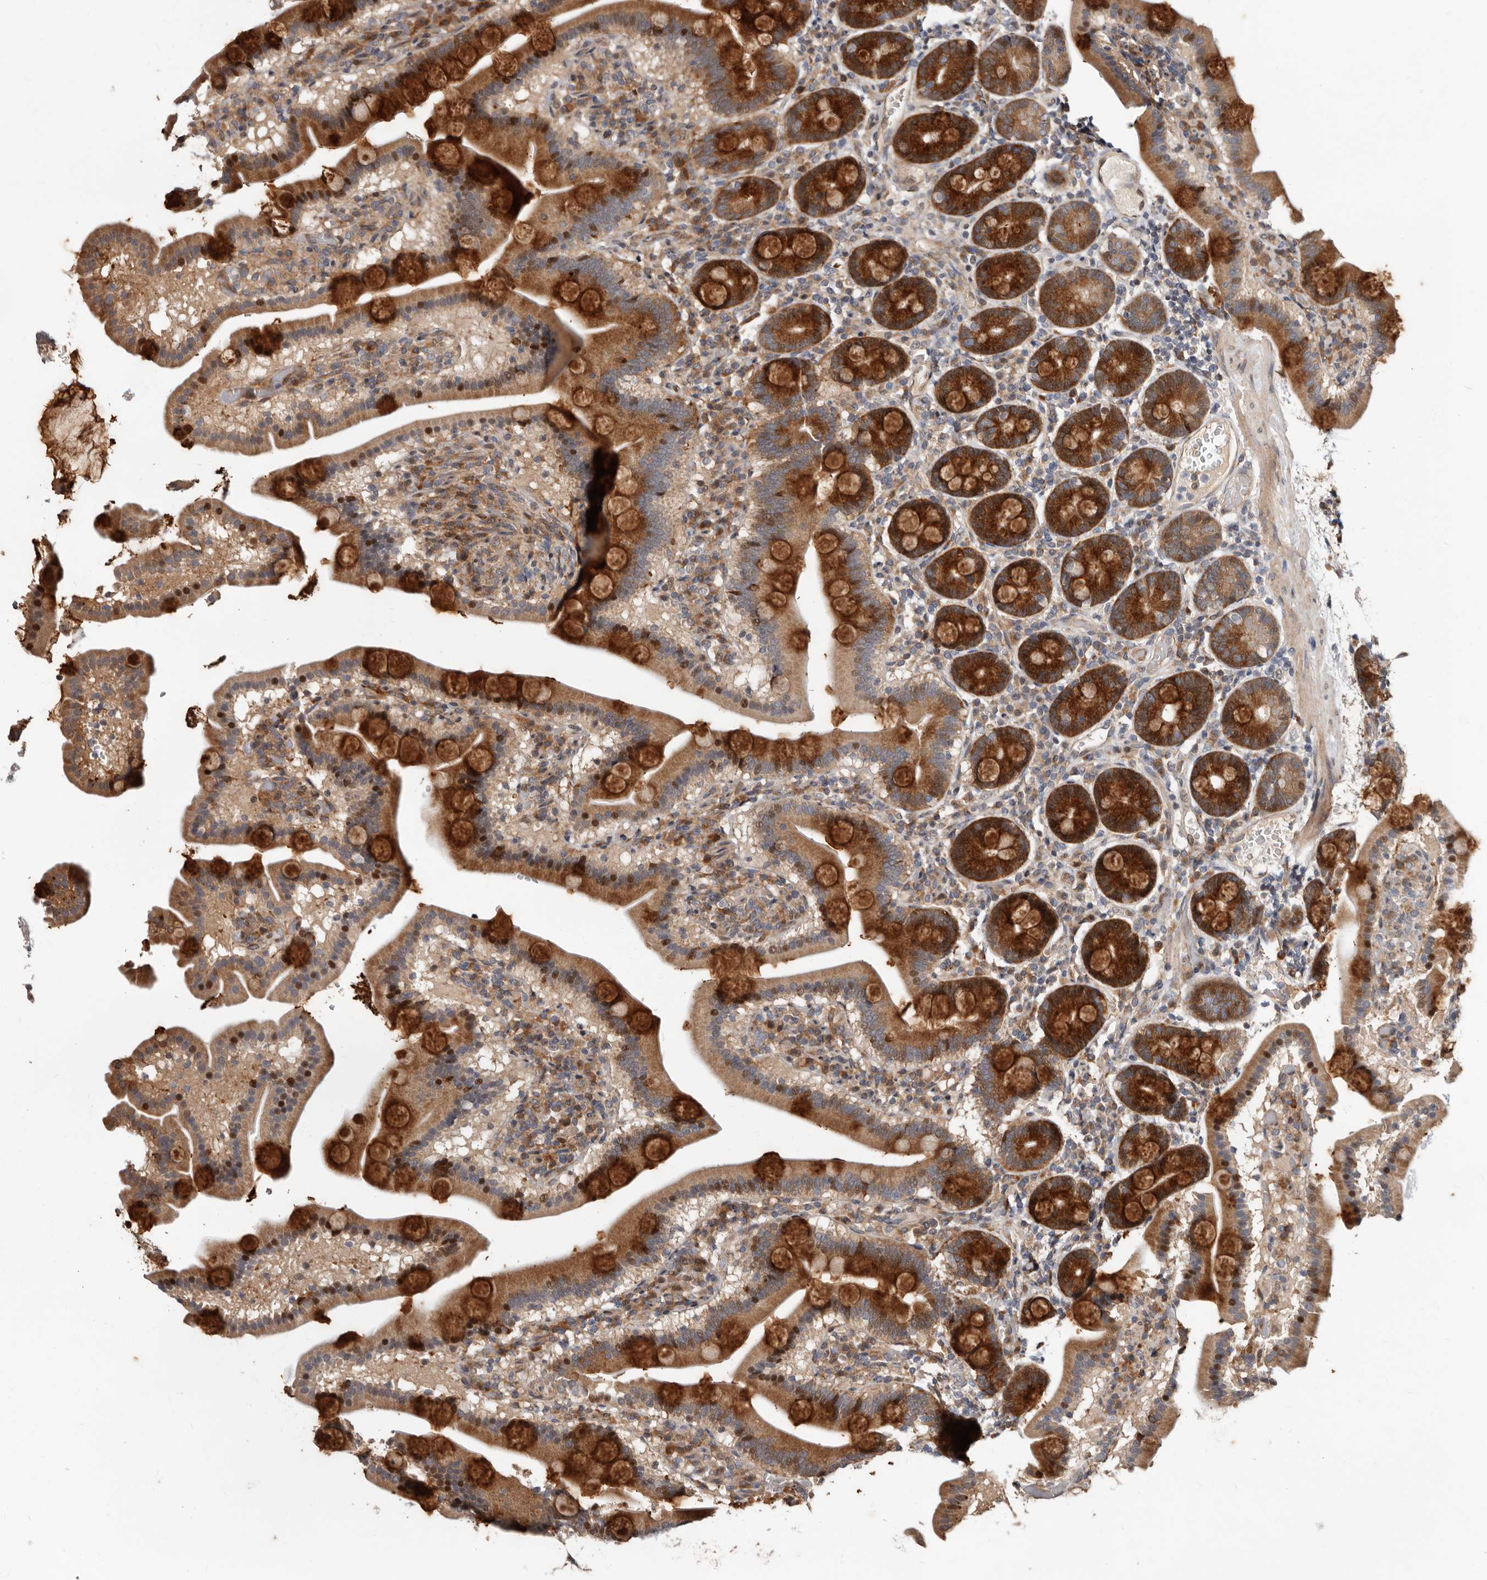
{"staining": {"intensity": "strong", "quantity": ">75%", "location": "cytoplasmic/membranous"}, "tissue": "duodenum", "cell_type": "Glandular cells", "image_type": "normal", "snomed": [{"axis": "morphology", "description": "Normal tissue, NOS"}, {"axis": "topography", "description": "Duodenum"}], "caption": "The micrograph exhibits a brown stain indicating the presence of a protein in the cytoplasmic/membranous of glandular cells in duodenum. (brown staining indicates protein expression, while blue staining denotes nuclei).", "gene": "WEE2", "patient": {"sex": "male", "age": 55}}